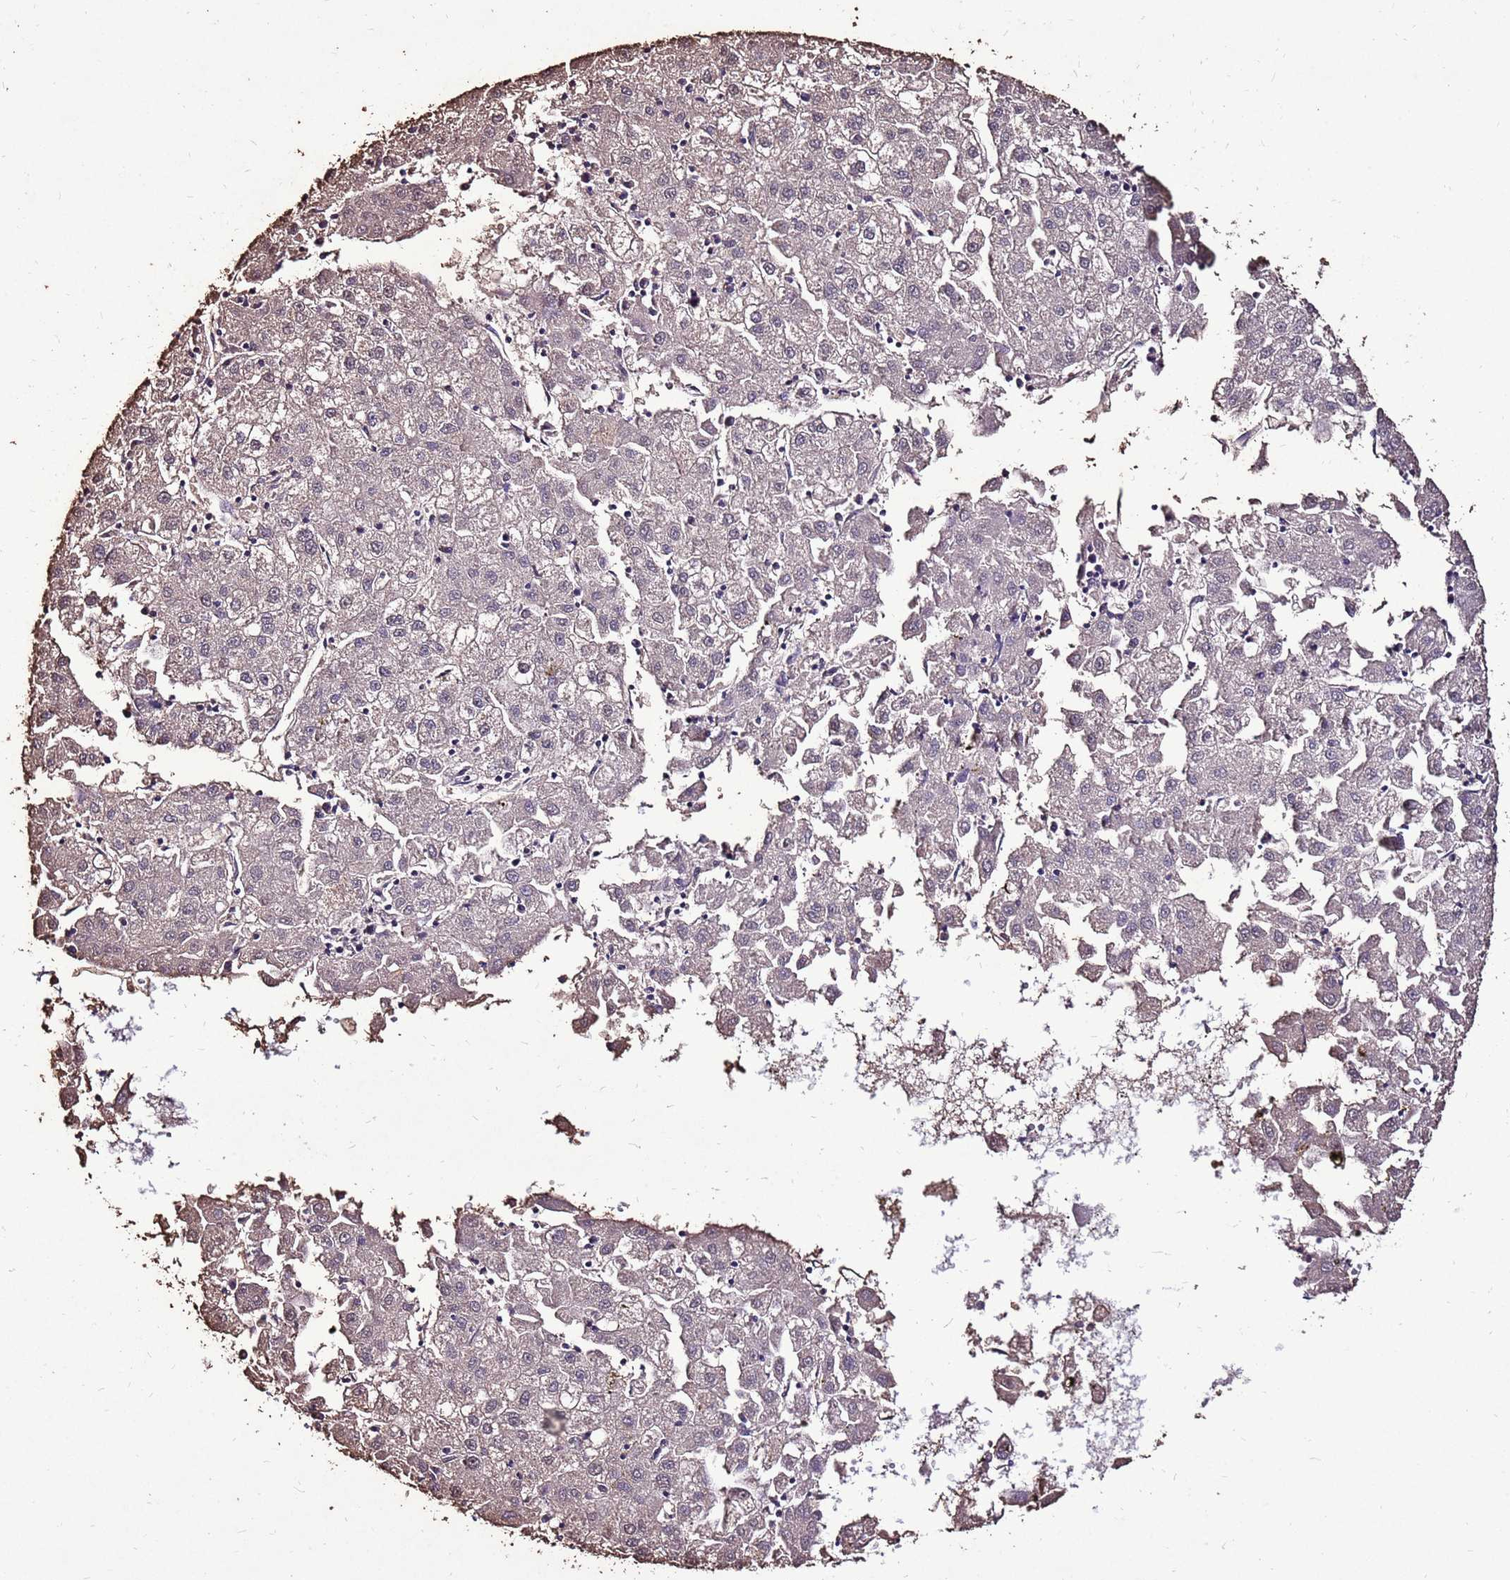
{"staining": {"intensity": "negative", "quantity": "none", "location": "none"}, "tissue": "liver cancer", "cell_type": "Tumor cells", "image_type": "cancer", "snomed": [{"axis": "morphology", "description": "Carcinoma, Hepatocellular, NOS"}, {"axis": "topography", "description": "Liver"}], "caption": "DAB (3,3'-diaminobenzidine) immunohistochemical staining of human liver cancer (hepatocellular carcinoma) exhibits no significant expression in tumor cells.", "gene": "TMEM106C", "patient": {"sex": "male", "age": 72}}